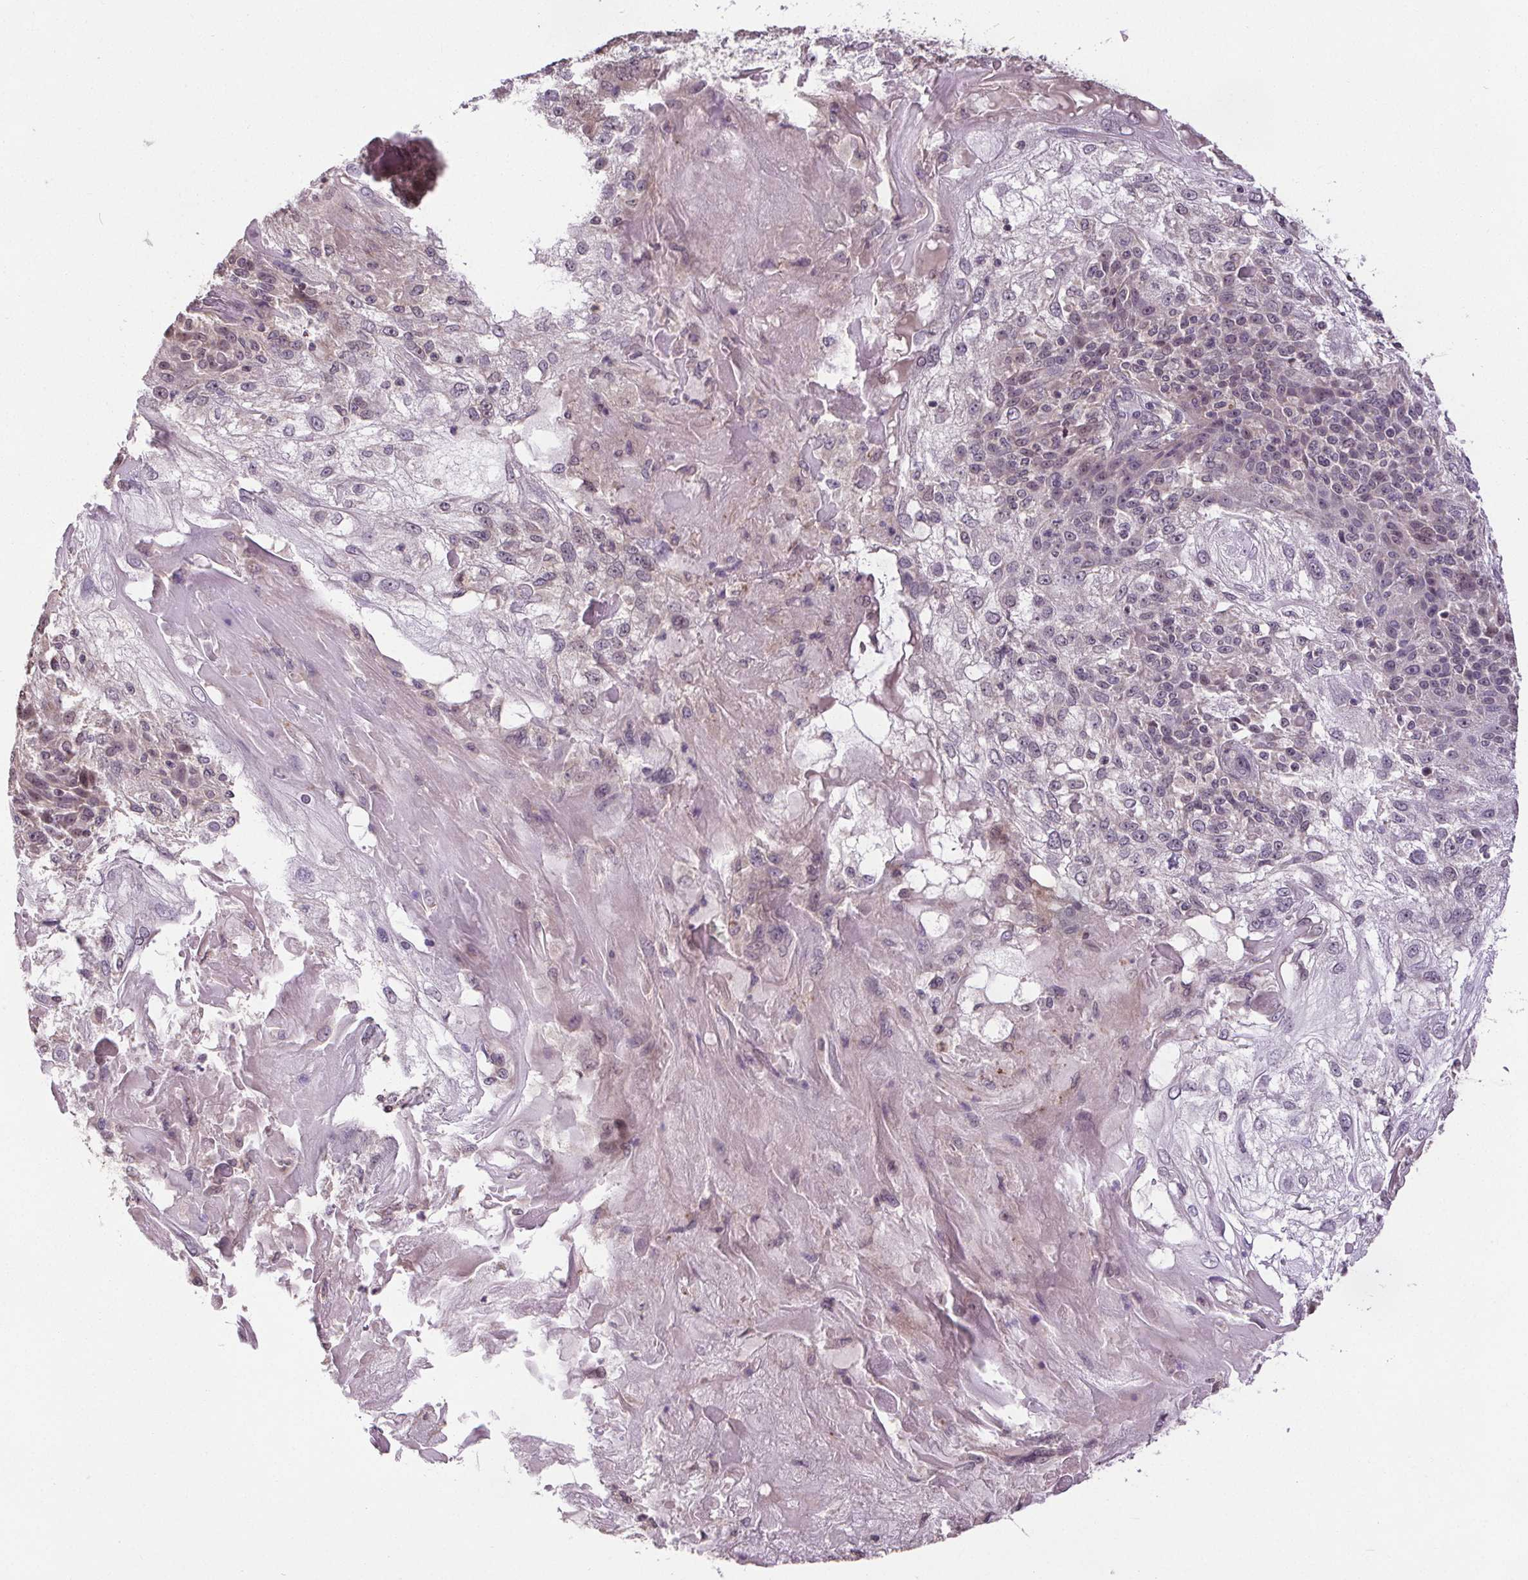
{"staining": {"intensity": "negative", "quantity": "none", "location": "none"}, "tissue": "skin cancer", "cell_type": "Tumor cells", "image_type": "cancer", "snomed": [{"axis": "morphology", "description": "Normal tissue, NOS"}, {"axis": "morphology", "description": "Squamous cell carcinoma, NOS"}, {"axis": "topography", "description": "Skin"}], "caption": "IHC histopathology image of human skin squamous cell carcinoma stained for a protein (brown), which demonstrates no staining in tumor cells. (Brightfield microscopy of DAB immunohistochemistry (IHC) at high magnification).", "gene": "KIAA0232", "patient": {"sex": "female", "age": 83}}